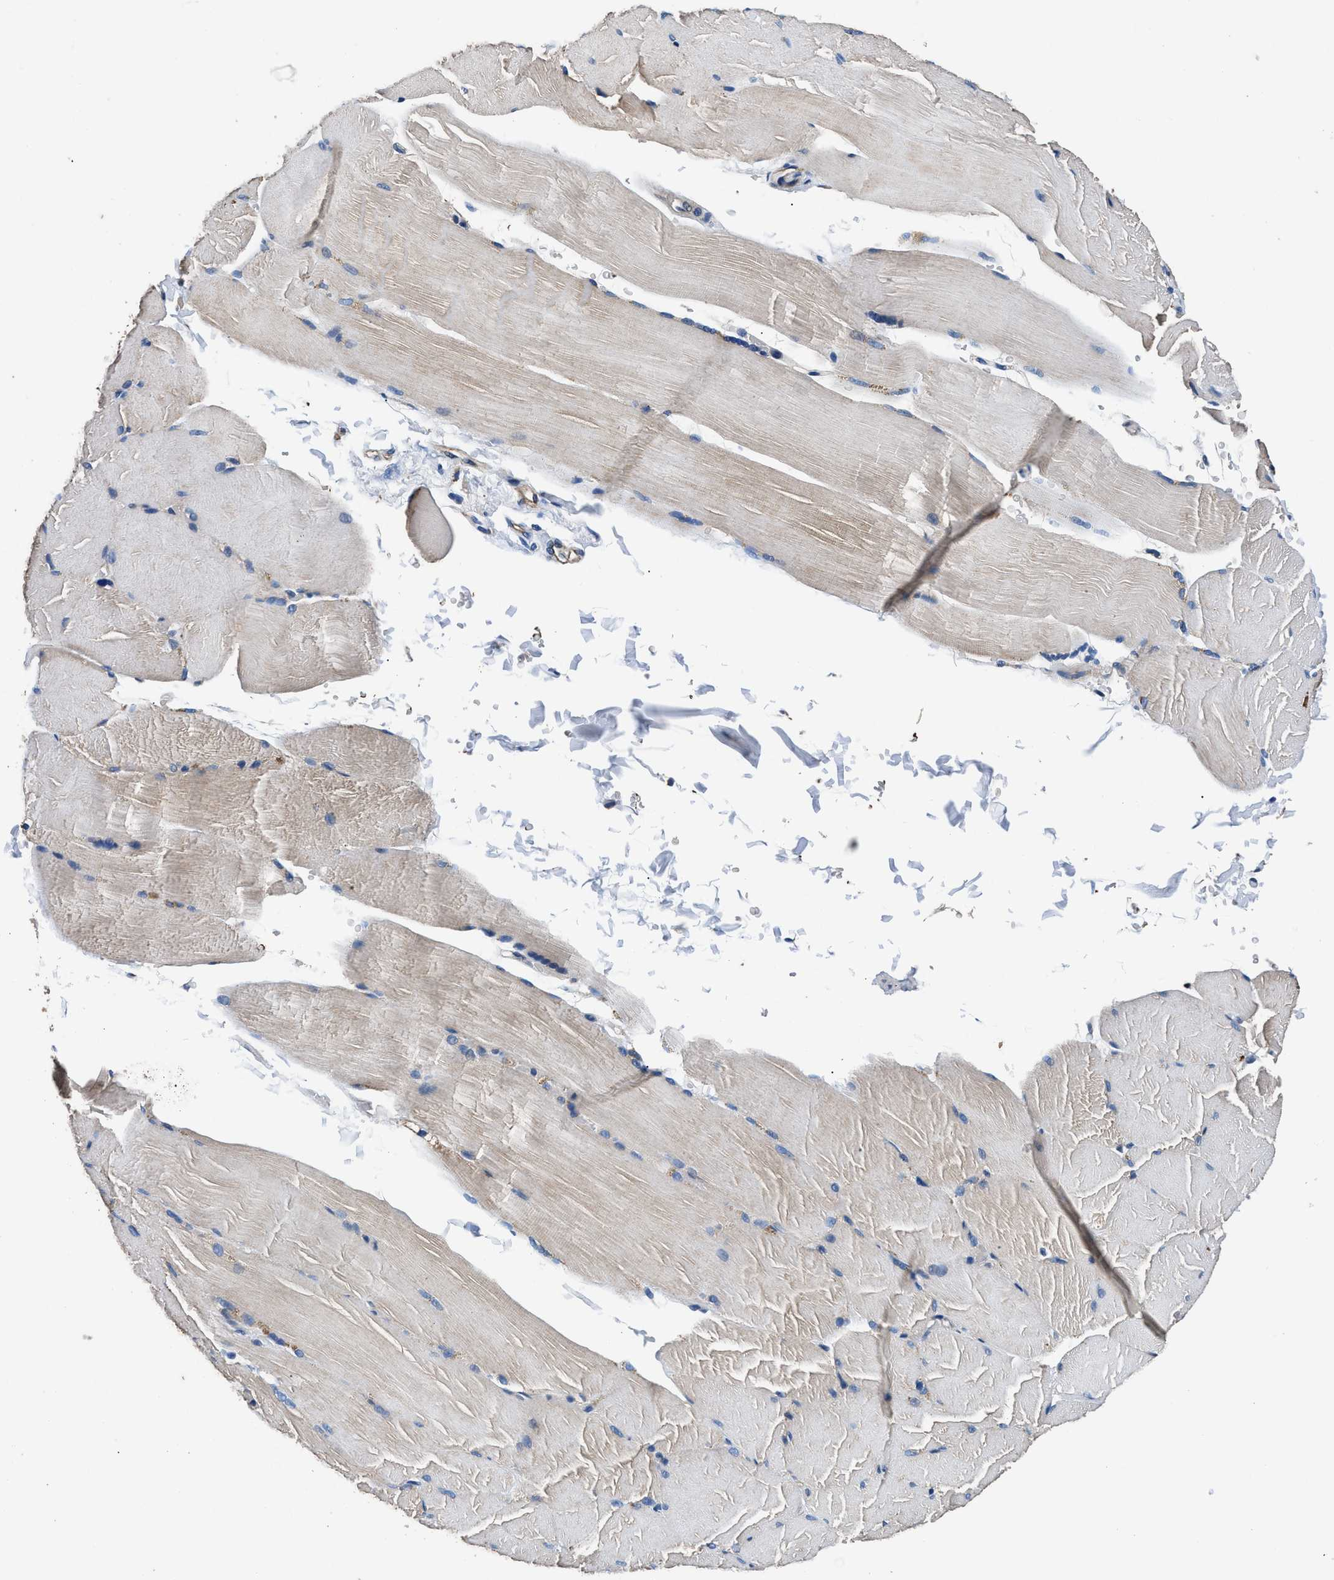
{"staining": {"intensity": "weak", "quantity": "<25%", "location": "cytoplasmic/membranous"}, "tissue": "skeletal muscle", "cell_type": "Myocytes", "image_type": "normal", "snomed": [{"axis": "morphology", "description": "Normal tissue, NOS"}, {"axis": "topography", "description": "Skin"}, {"axis": "topography", "description": "Skeletal muscle"}], "caption": "DAB (3,3'-diaminobenzidine) immunohistochemical staining of unremarkable human skeletal muscle demonstrates no significant positivity in myocytes. (Brightfield microscopy of DAB immunohistochemistry at high magnification).", "gene": "DHRS7B", "patient": {"sex": "male", "age": 83}}